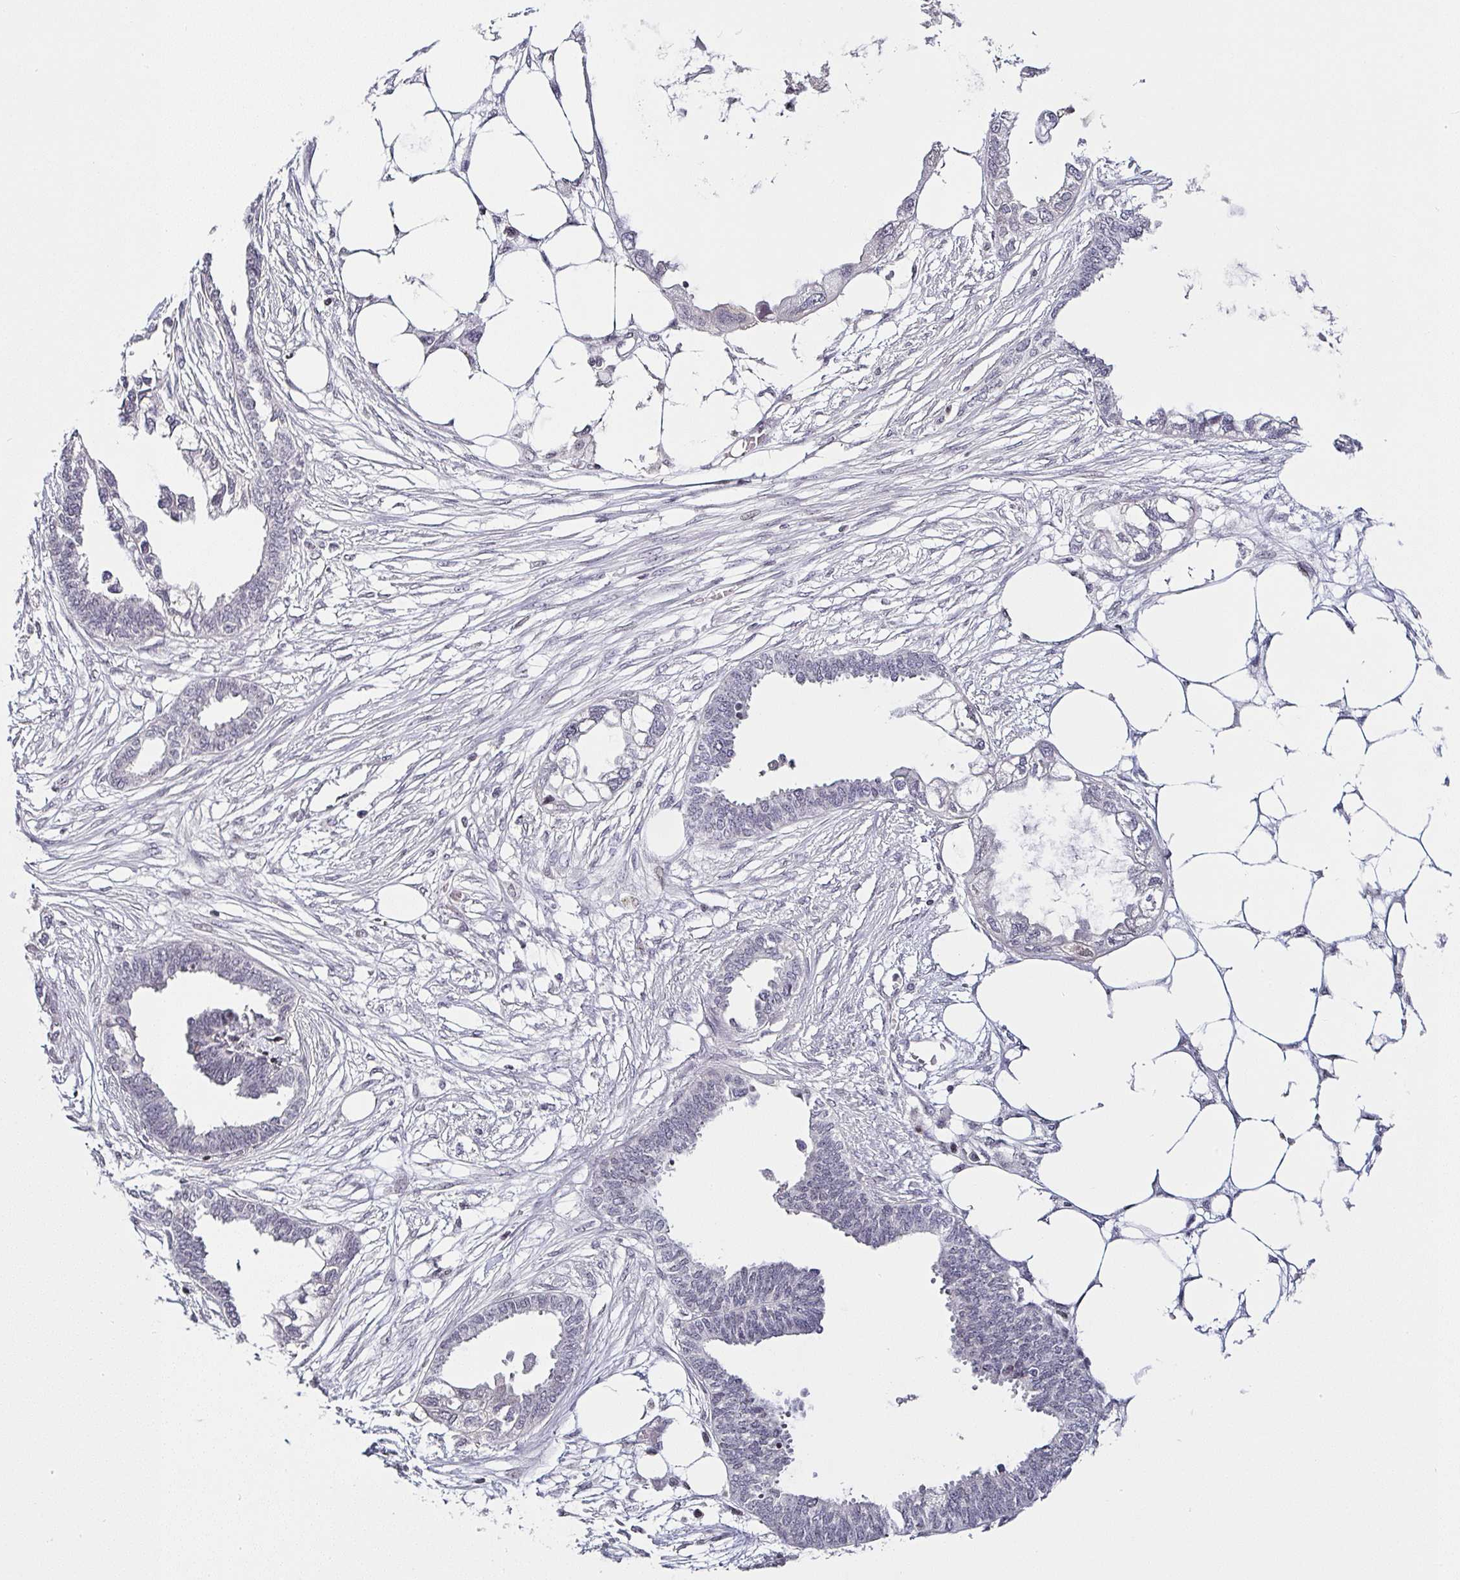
{"staining": {"intensity": "negative", "quantity": "none", "location": "none"}, "tissue": "endometrial cancer", "cell_type": "Tumor cells", "image_type": "cancer", "snomed": [{"axis": "morphology", "description": "Adenocarcinoma, NOS"}, {"axis": "morphology", "description": "Adenocarcinoma, metastatic, NOS"}, {"axis": "topography", "description": "Adipose tissue"}, {"axis": "topography", "description": "Endometrium"}], "caption": "IHC photomicrograph of endometrial cancer stained for a protein (brown), which exhibits no expression in tumor cells.", "gene": "SERPINB3", "patient": {"sex": "female", "age": 67}}